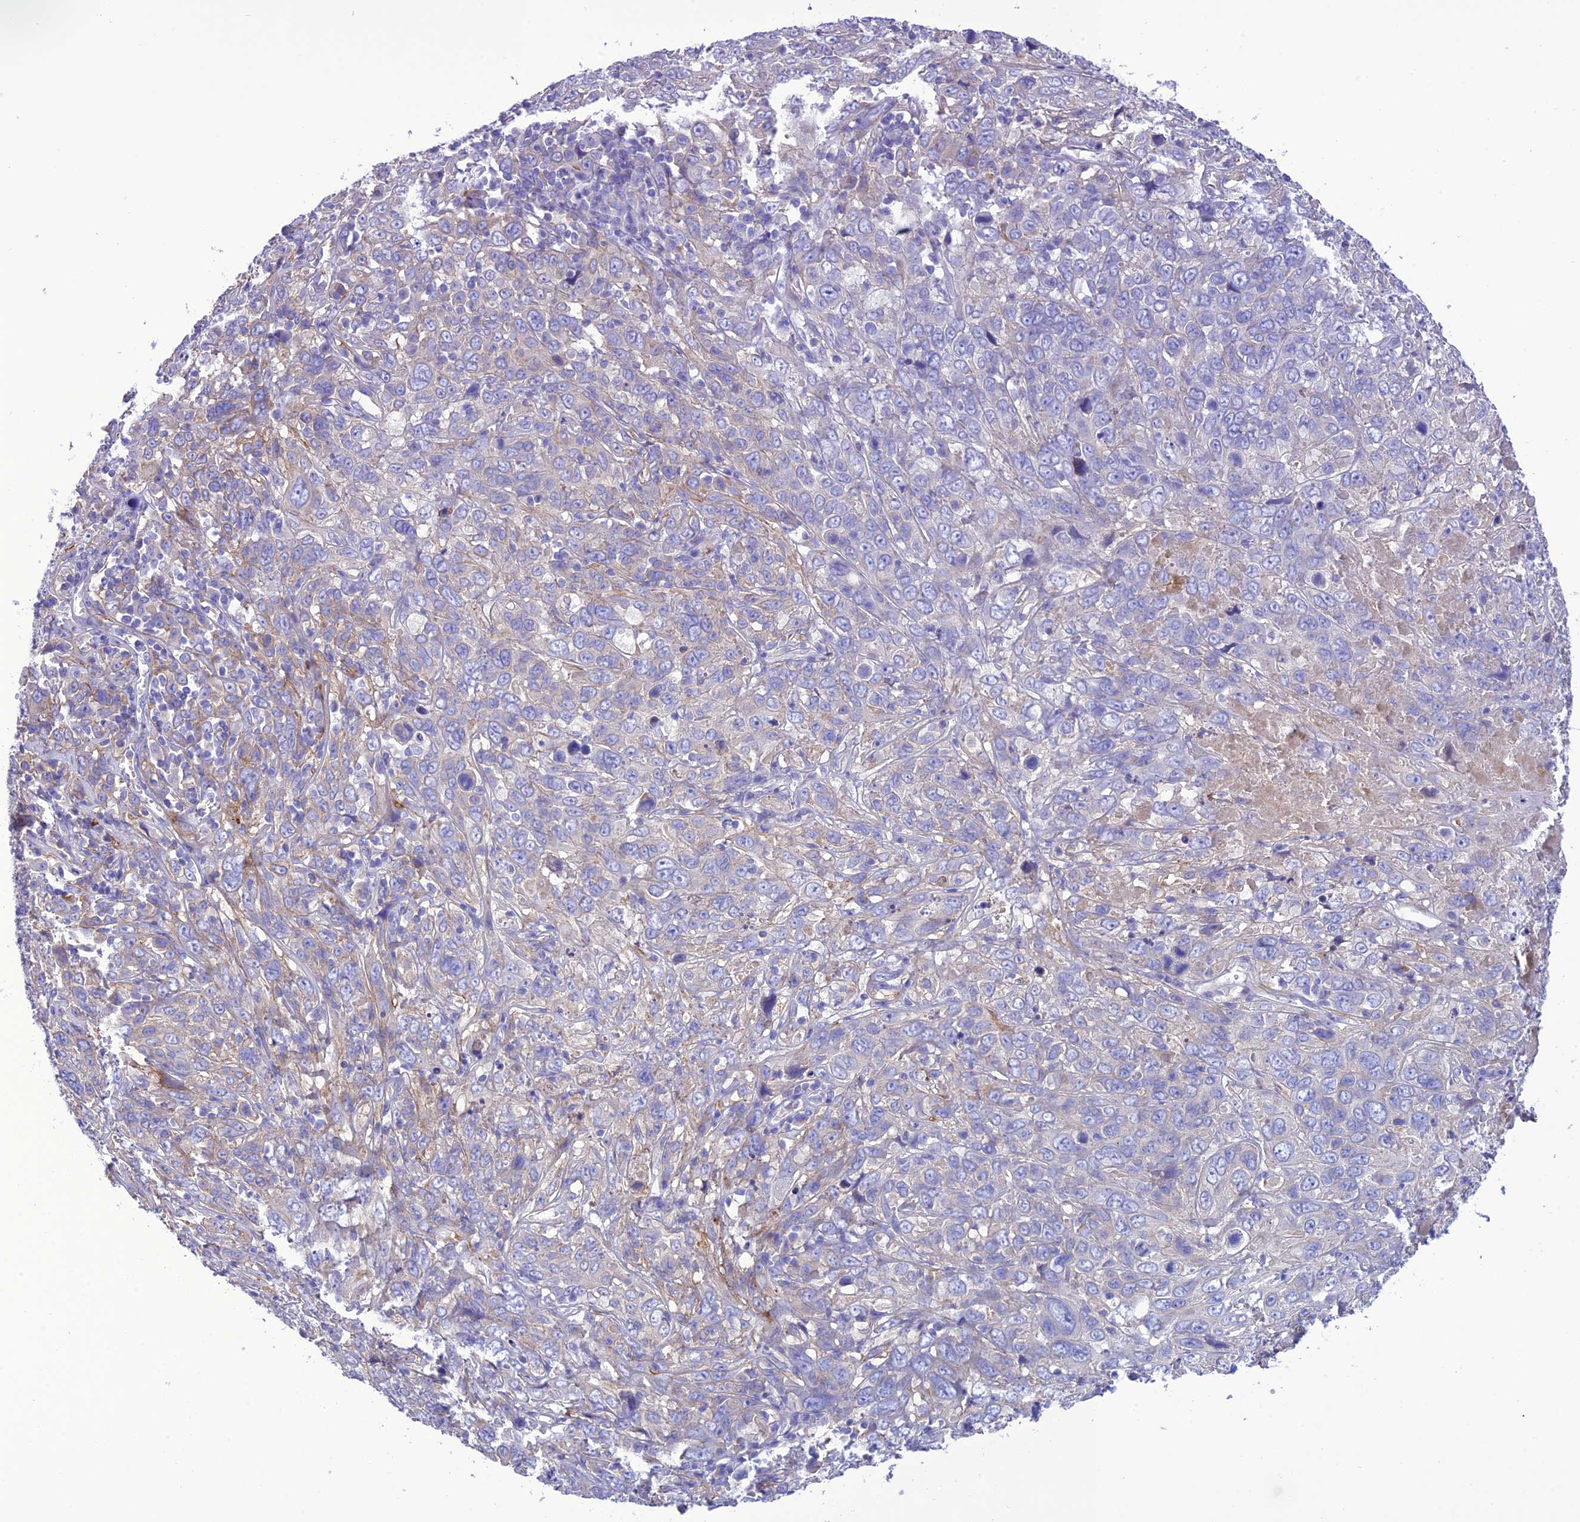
{"staining": {"intensity": "negative", "quantity": "none", "location": "none"}, "tissue": "cervical cancer", "cell_type": "Tumor cells", "image_type": "cancer", "snomed": [{"axis": "morphology", "description": "Squamous cell carcinoma, NOS"}, {"axis": "topography", "description": "Cervix"}], "caption": "Immunohistochemical staining of cervical cancer reveals no significant expression in tumor cells.", "gene": "FRA10AC1", "patient": {"sex": "female", "age": 46}}